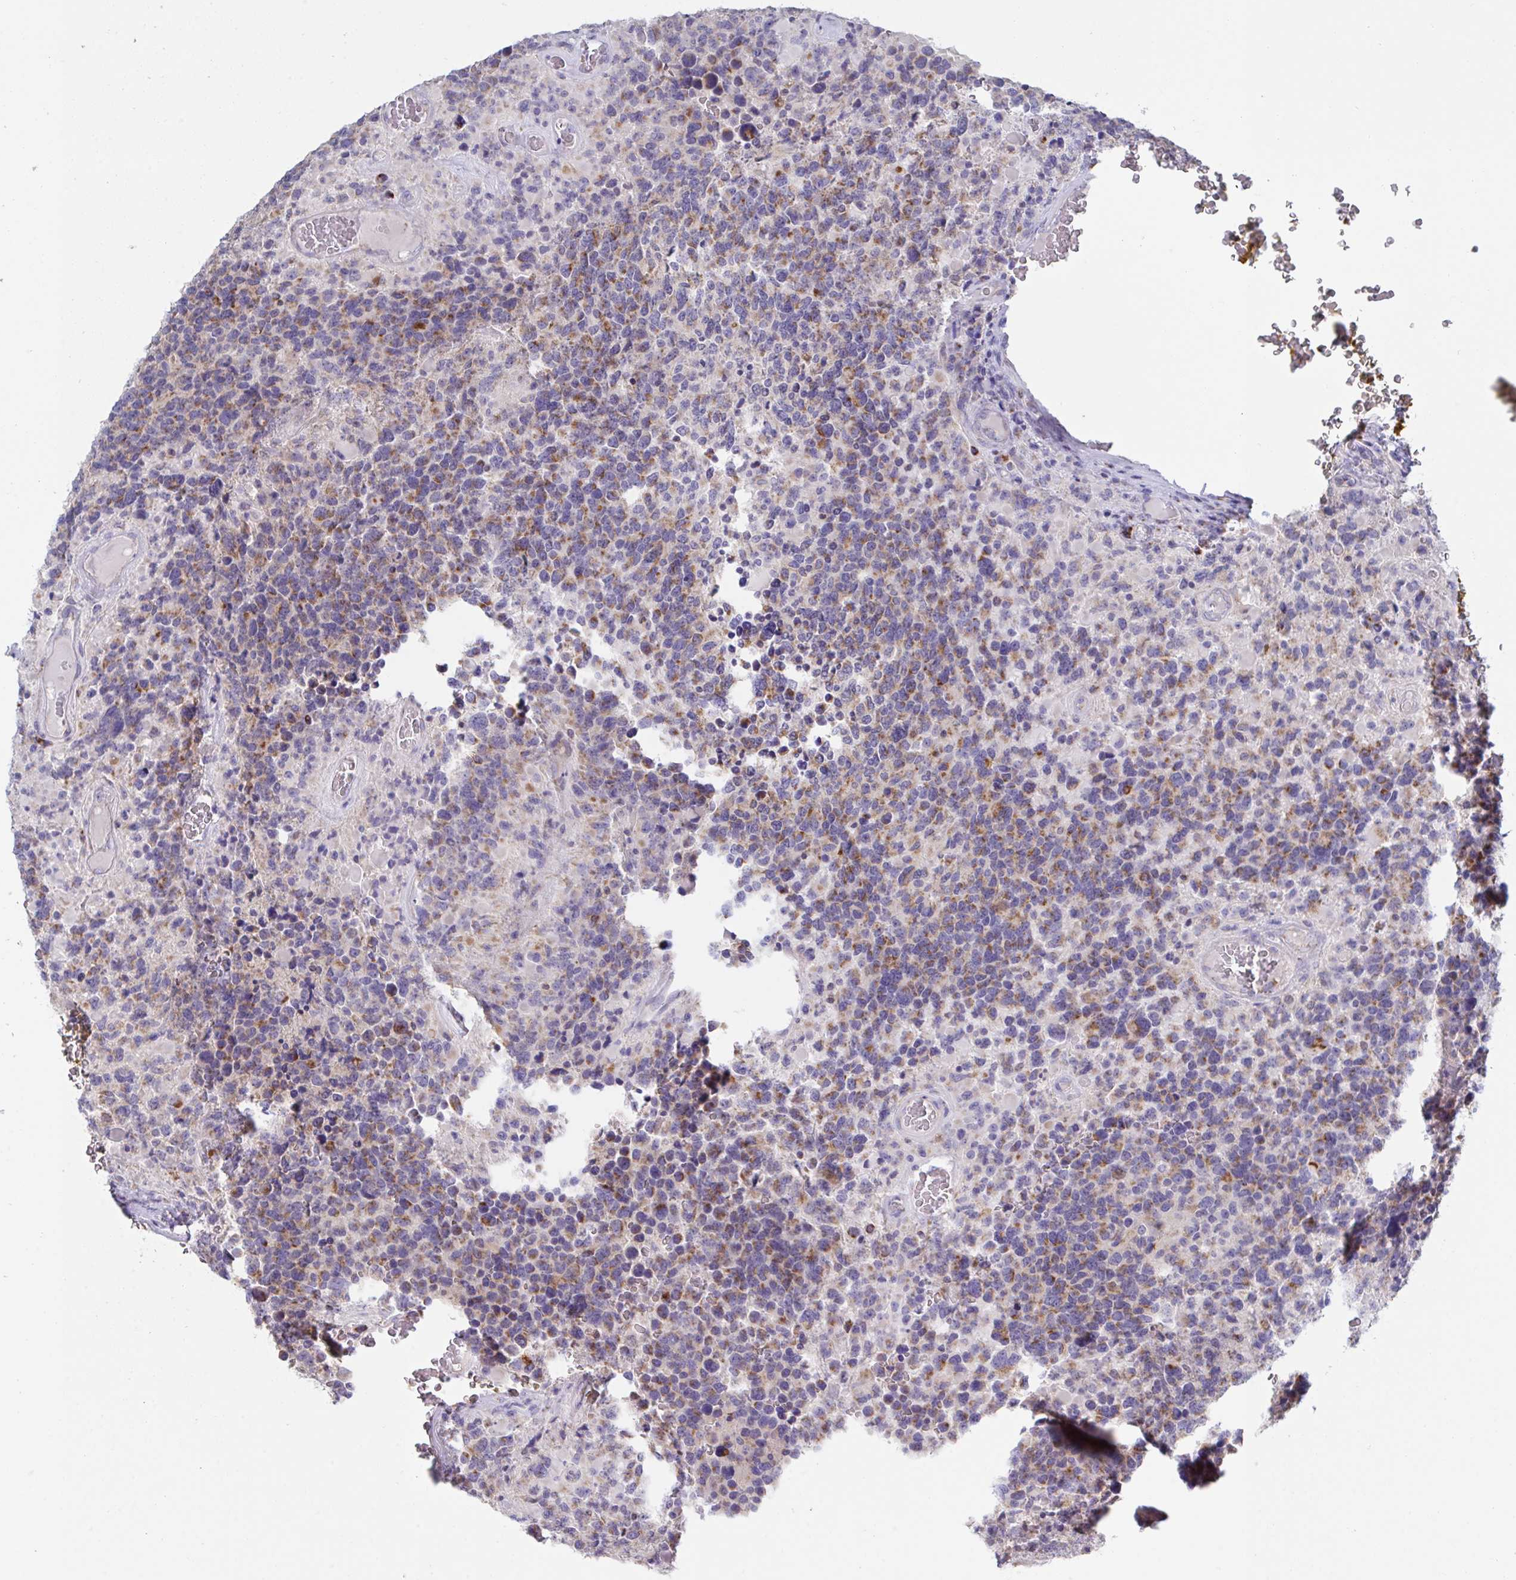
{"staining": {"intensity": "moderate", "quantity": "25%-75%", "location": "cytoplasmic/membranous"}, "tissue": "glioma", "cell_type": "Tumor cells", "image_type": "cancer", "snomed": [{"axis": "morphology", "description": "Glioma, malignant, High grade"}, {"axis": "topography", "description": "Brain"}], "caption": "Protein staining of glioma tissue exhibits moderate cytoplasmic/membranous positivity in approximately 25%-75% of tumor cells.", "gene": "NDUFA7", "patient": {"sex": "female", "age": 40}}